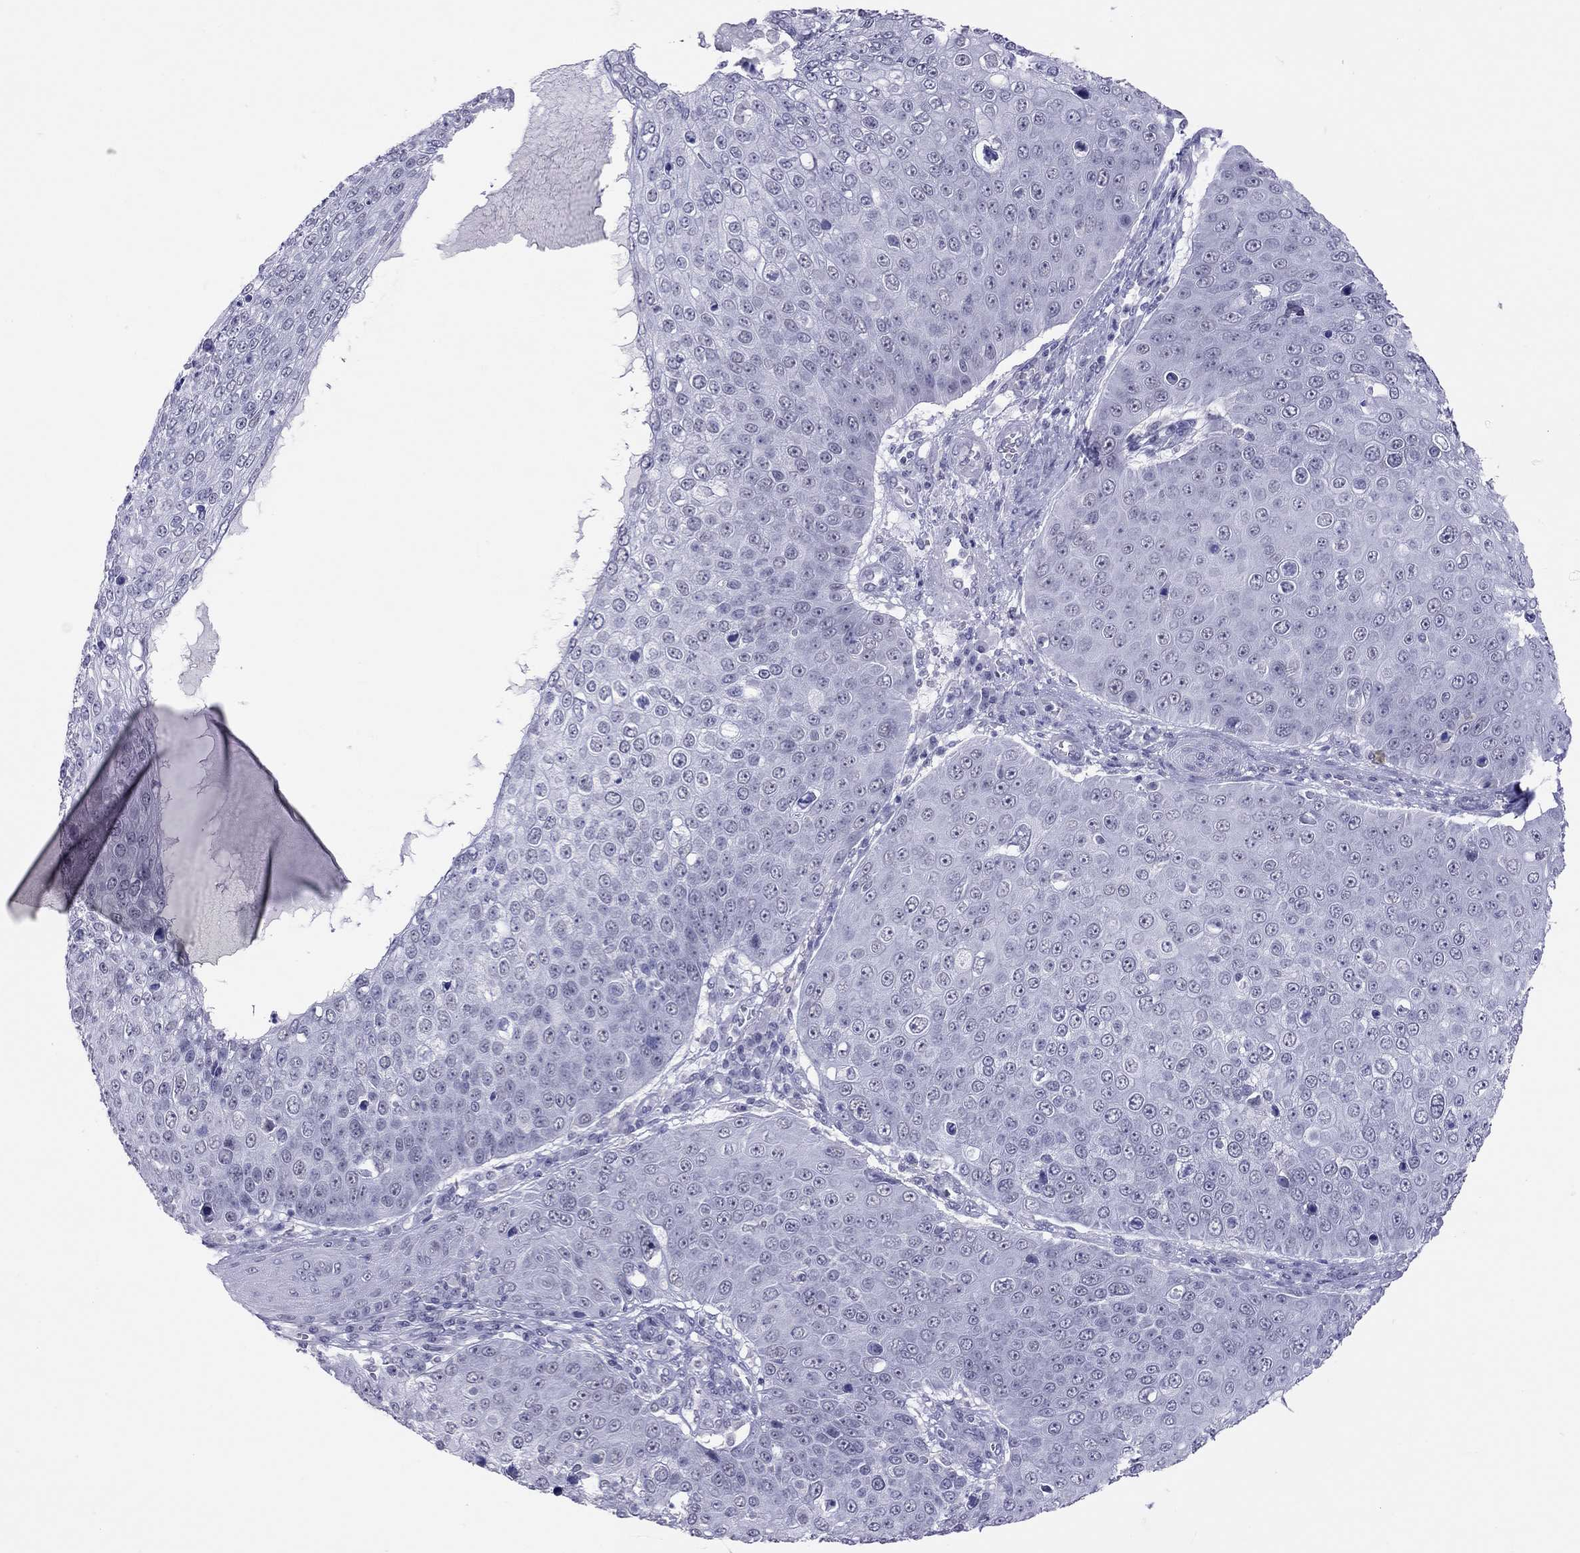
{"staining": {"intensity": "negative", "quantity": "none", "location": "none"}, "tissue": "skin cancer", "cell_type": "Tumor cells", "image_type": "cancer", "snomed": [{"axis": "morphology", "description": "Squamous cell carcinoma, NOS"}, {"axis": "topography", "description": "Skin"}], "caption": "The IHC micrograph has no significant positivity in tumor cells of squamous cell carcinoma (skin) tissue.", "gene": "JHY", "patient": {"sex": "male", "age": 71}}